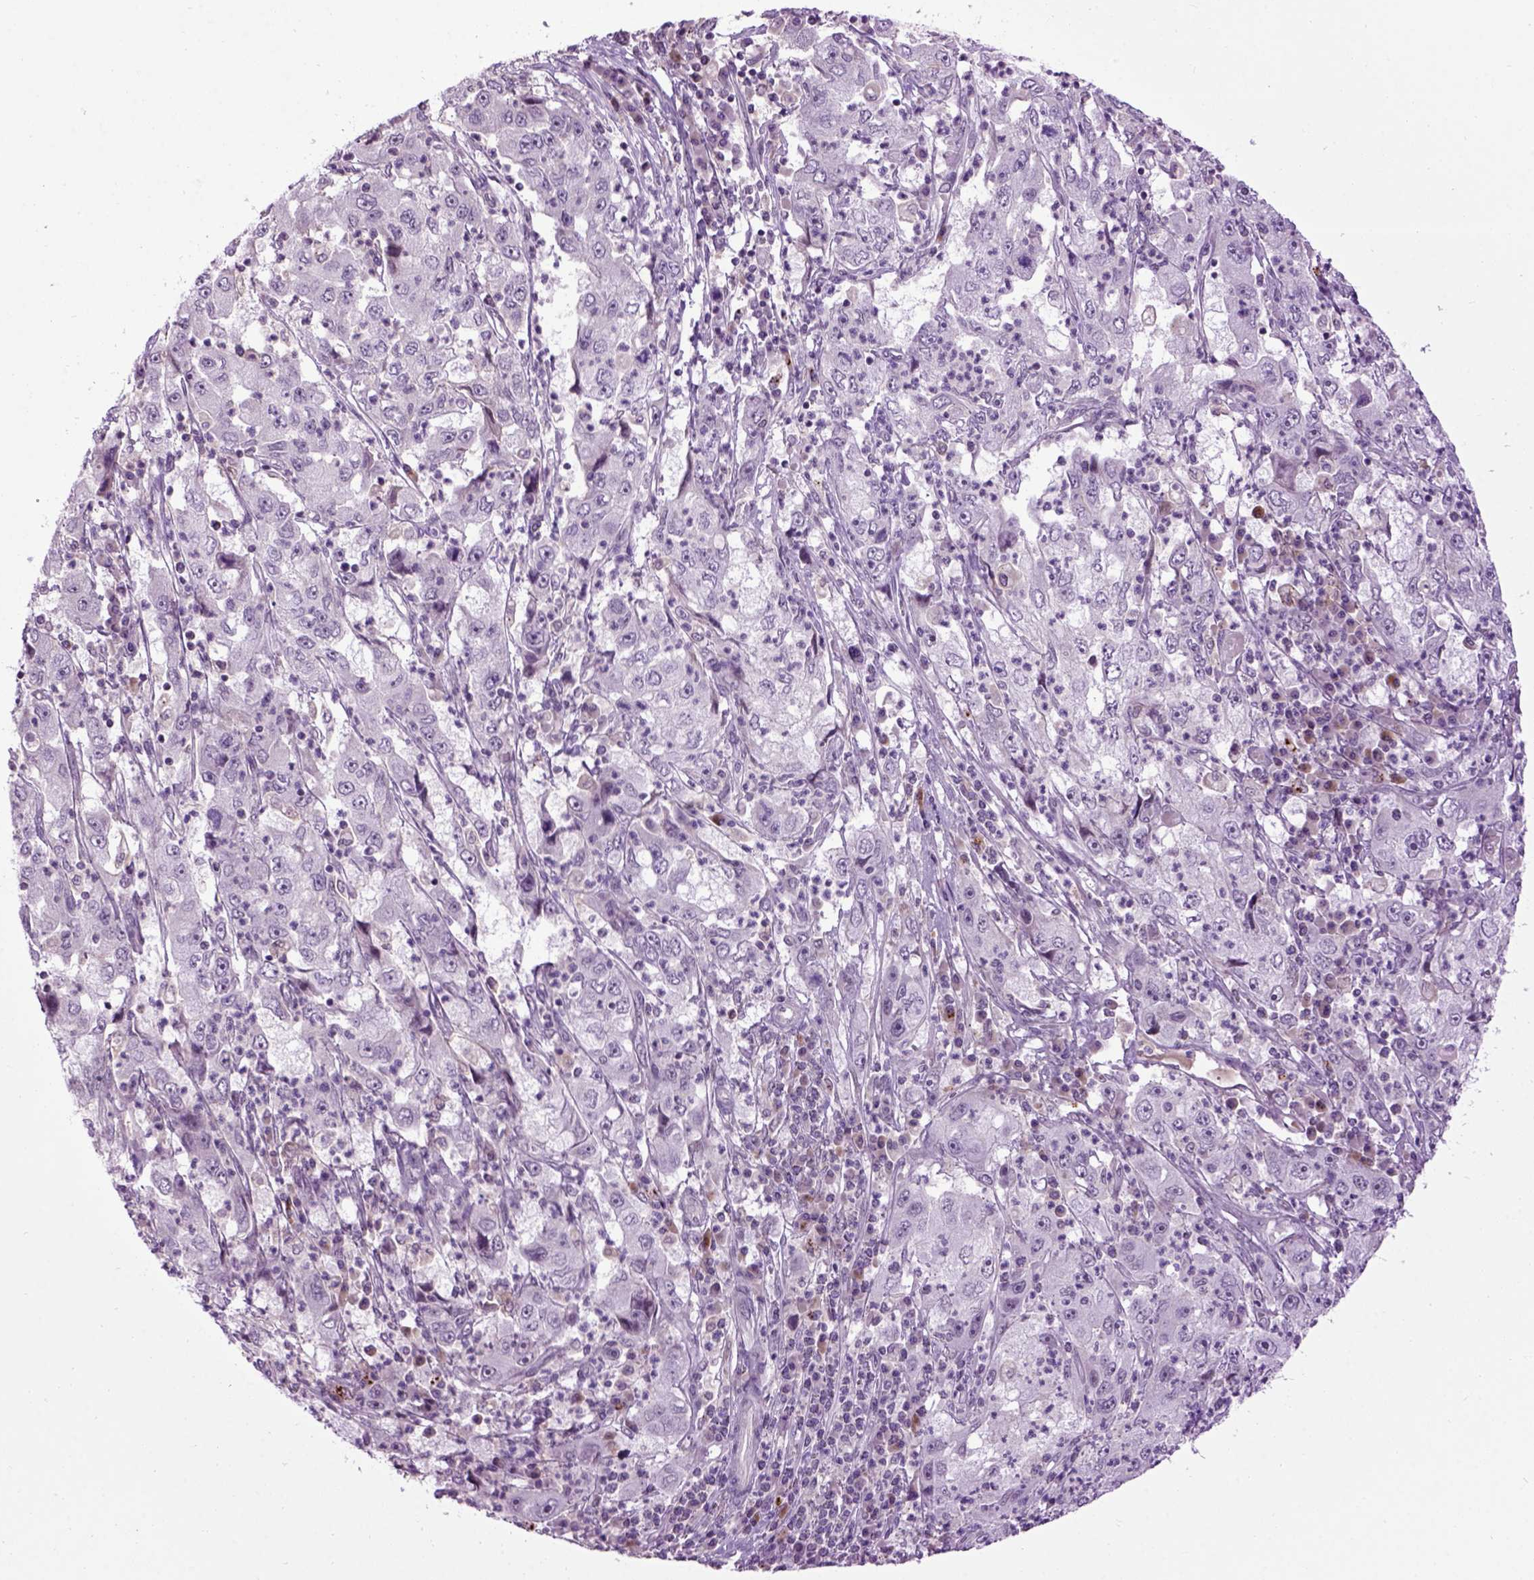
{"staining": {"intensity": "negative", "quantity": "none", "location": "none"}, "tissue": "cervical cancer", "cell_type": "Tumor cells", "image_type": "cancer", "snomed": [{"axis": "morphology", "description": "Squamous cell carcinoma, NOS"}, {"axis": "topography", "description": "Cervix"}], "caption": "This image is of squamous cell carcinoma (cervical) stained with immunohistochemistry to label a protein in brown with the nuclei are counter-stained blue. There is no positivity in tumor cells. Nuclei are stained in blue.", "gene": "EMILIN3", "patient": {"sex": "female", "age": 36}}